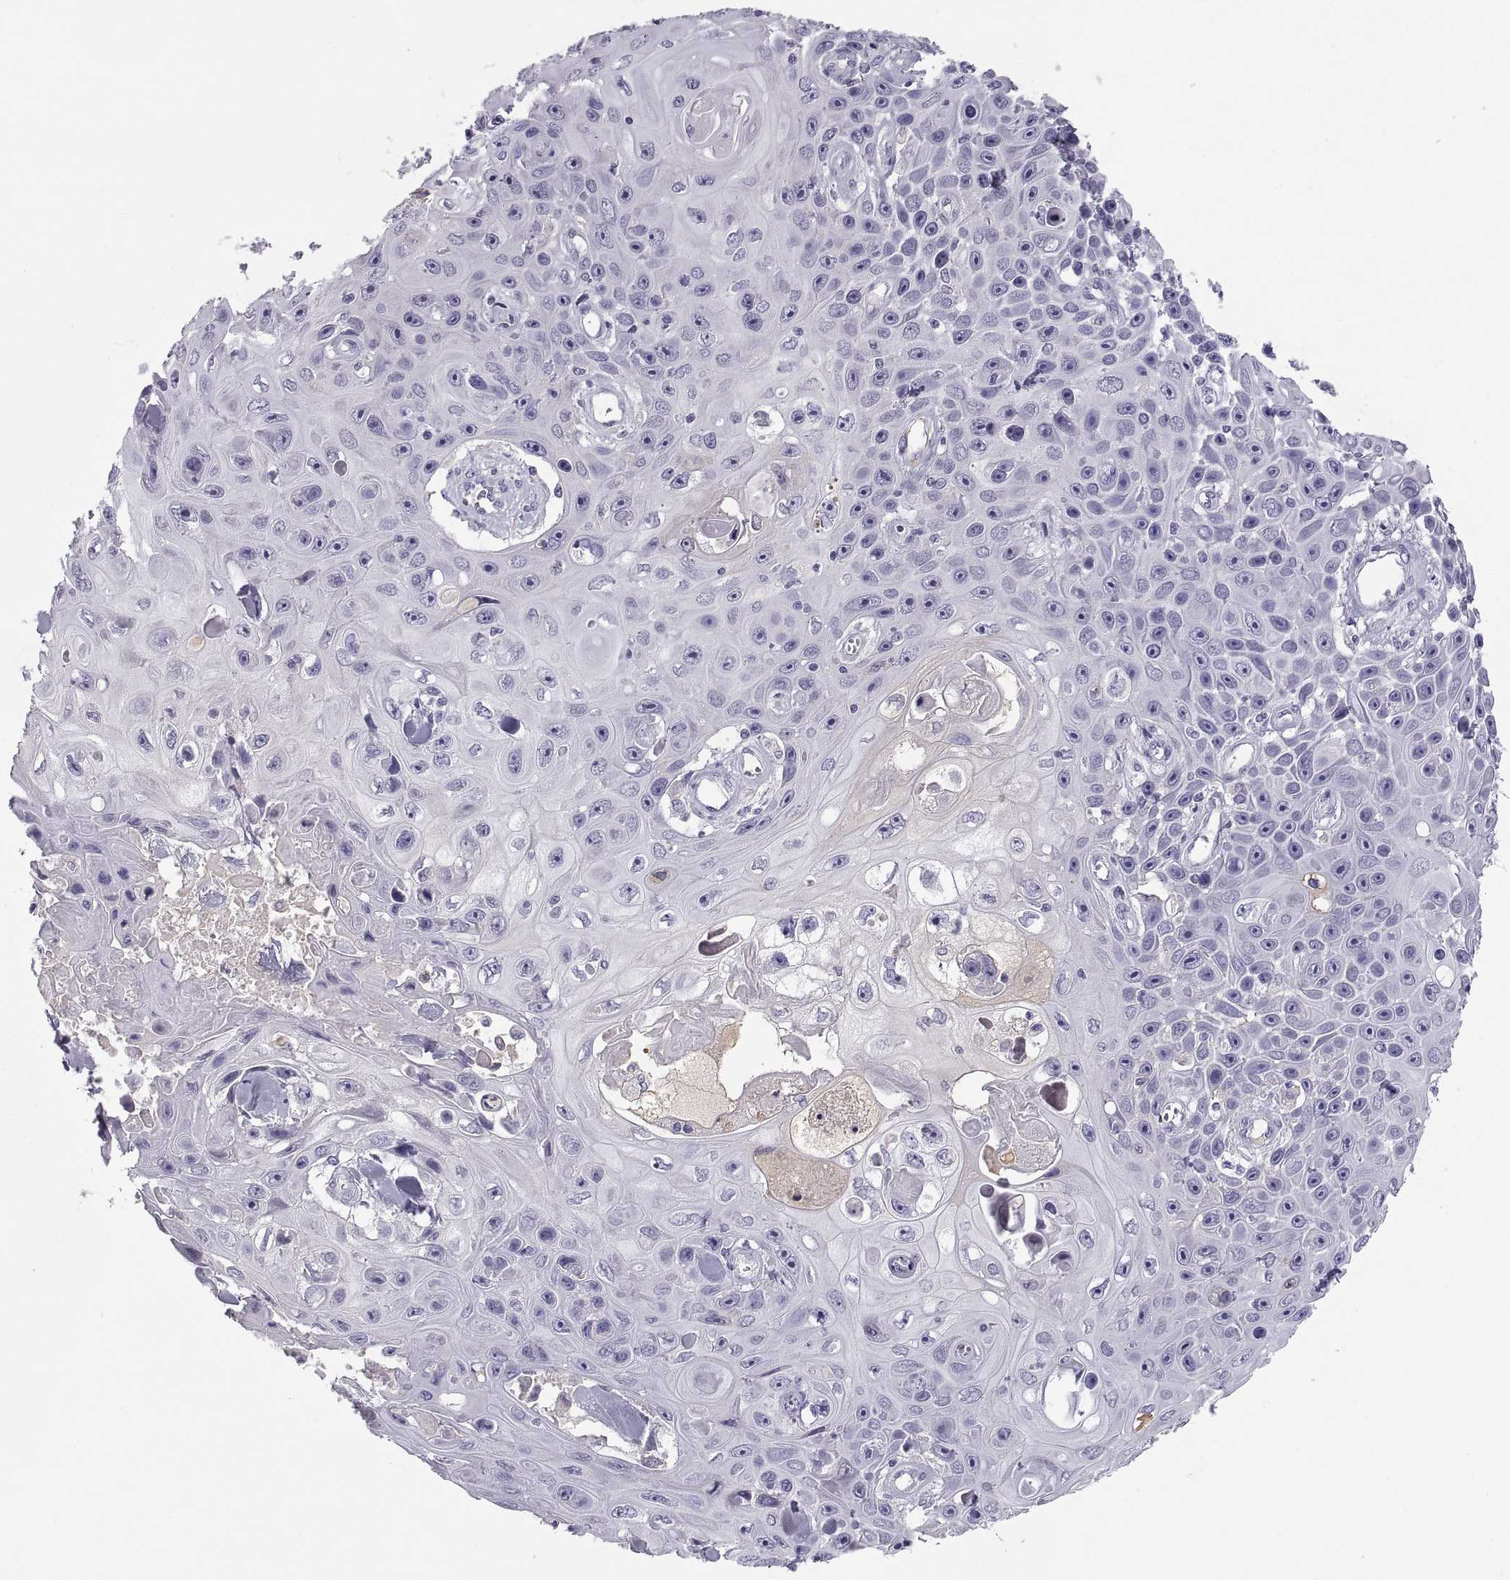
{"staining": {"intensity": "weak", "quantity": "<25%", "location": "cytoplasmic/membranous"}, "tissue": "skin cancer", "cell_type": "Tumor cells", "image_type": "cancer", "snomed": [{"axis": "morphology", "description": "Squamous cell carcinoma, NOS"}, {"axis": "topography", "description": "Skin"}], "caption": "High power microscopy photomicrograph of an IHC photomicrograph of skin cancer (squamous cell carcinoma), revealing no significant positivity in tumor cells.", "gene": "MAGEB2", "patient": {"sex": "male", "age": 82}}